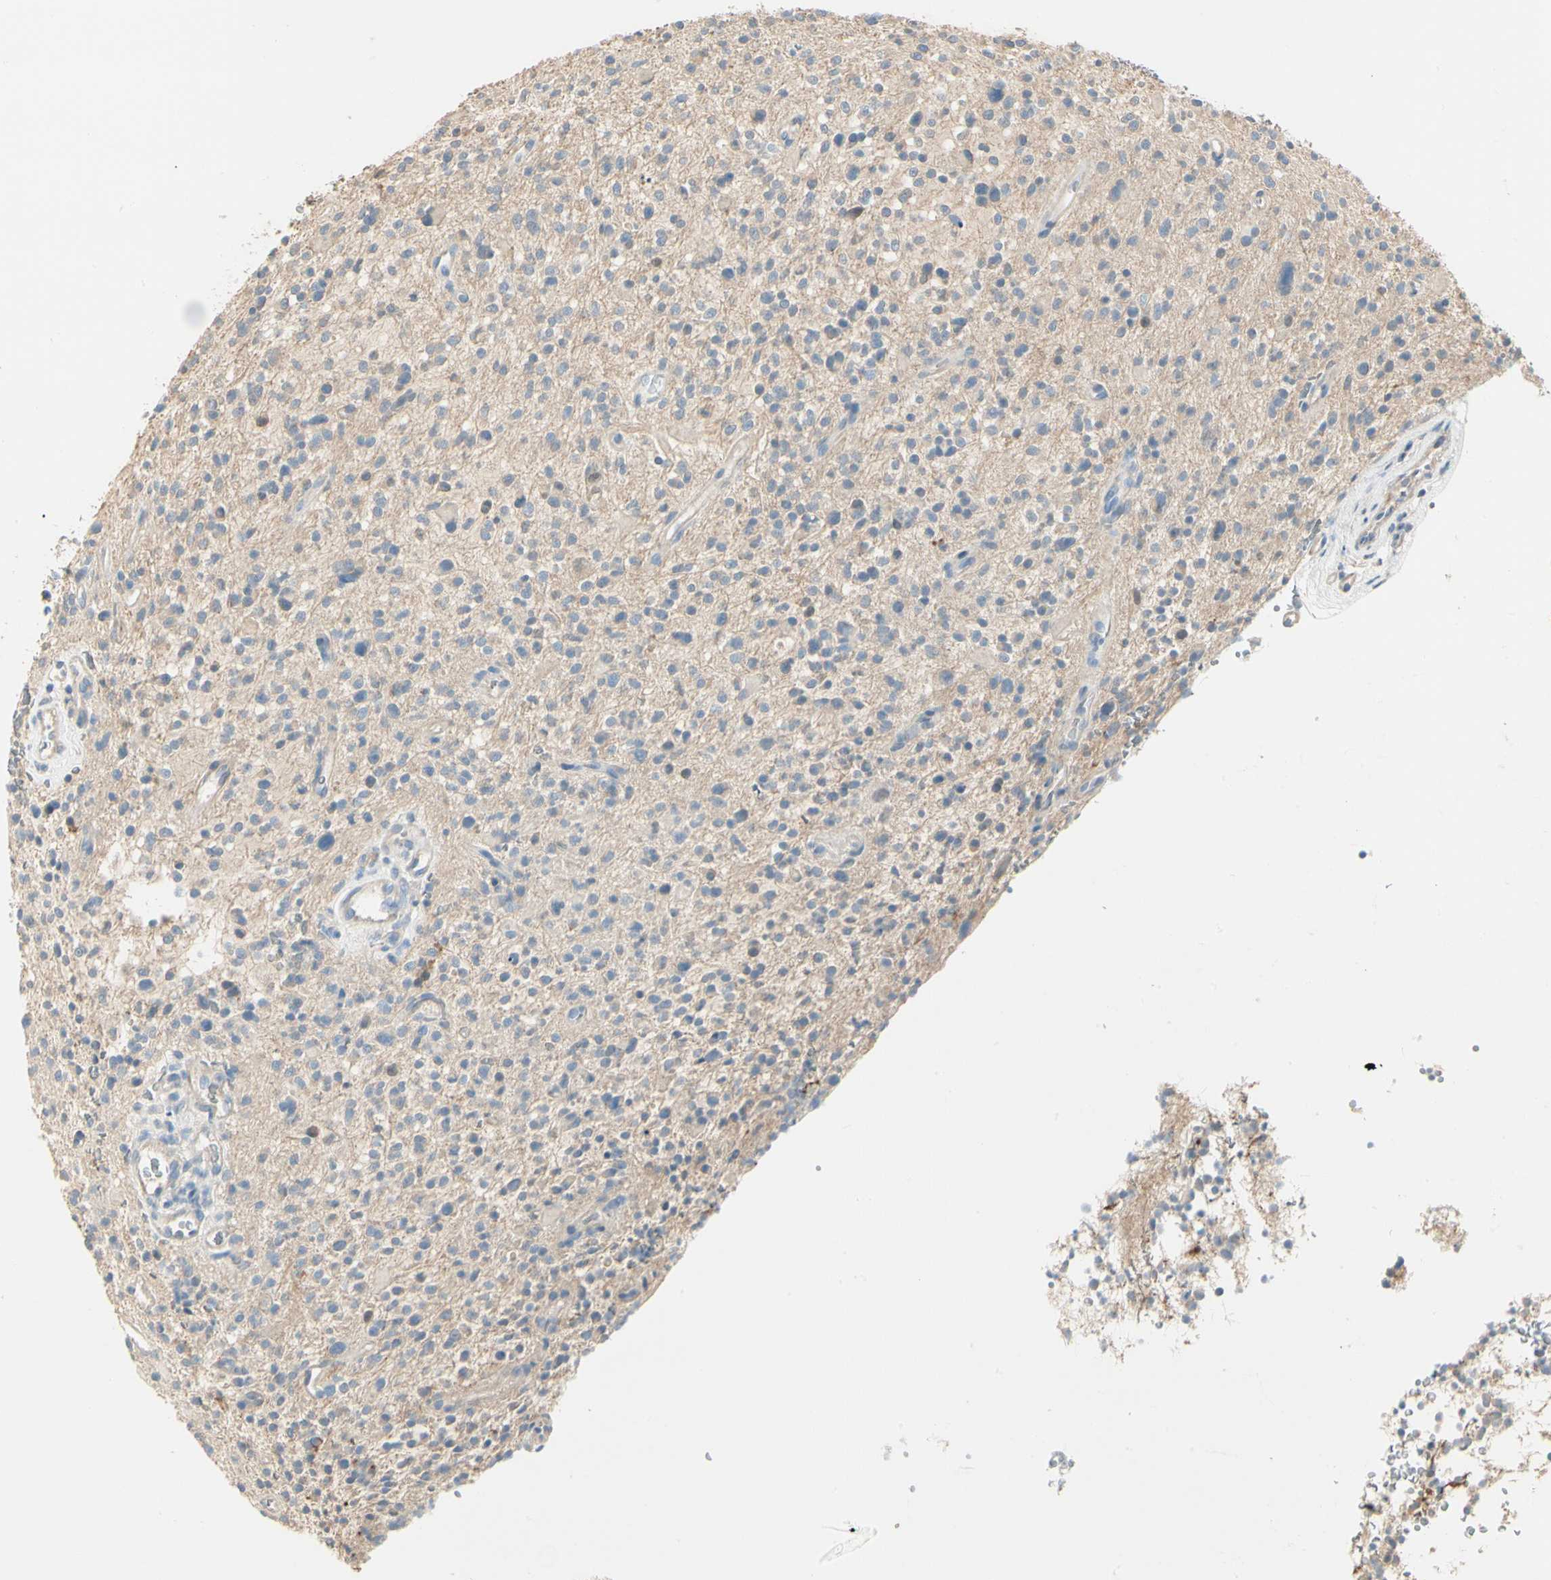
{"staining": {"intensity": "weak", "quantity": "25%-75%", "location": "cytoplasmic/membranous"}, "tissue": "glioma", "cell_type": "Tumor cells", "image_type": "cancer", "snomed": [{"axis": "morphology", "description": "Glioma, malignant, High grade"}, {"axis": "topography", "description": "Brain"}], "caption": "Immunohistochemical staining of glioma demonstrates weak cytoplasmic/membranous protein positivity in about 25%-75% of tumor cells.", "gene": "DUSP12", "patient": {"sex": "male", "age": 48}}